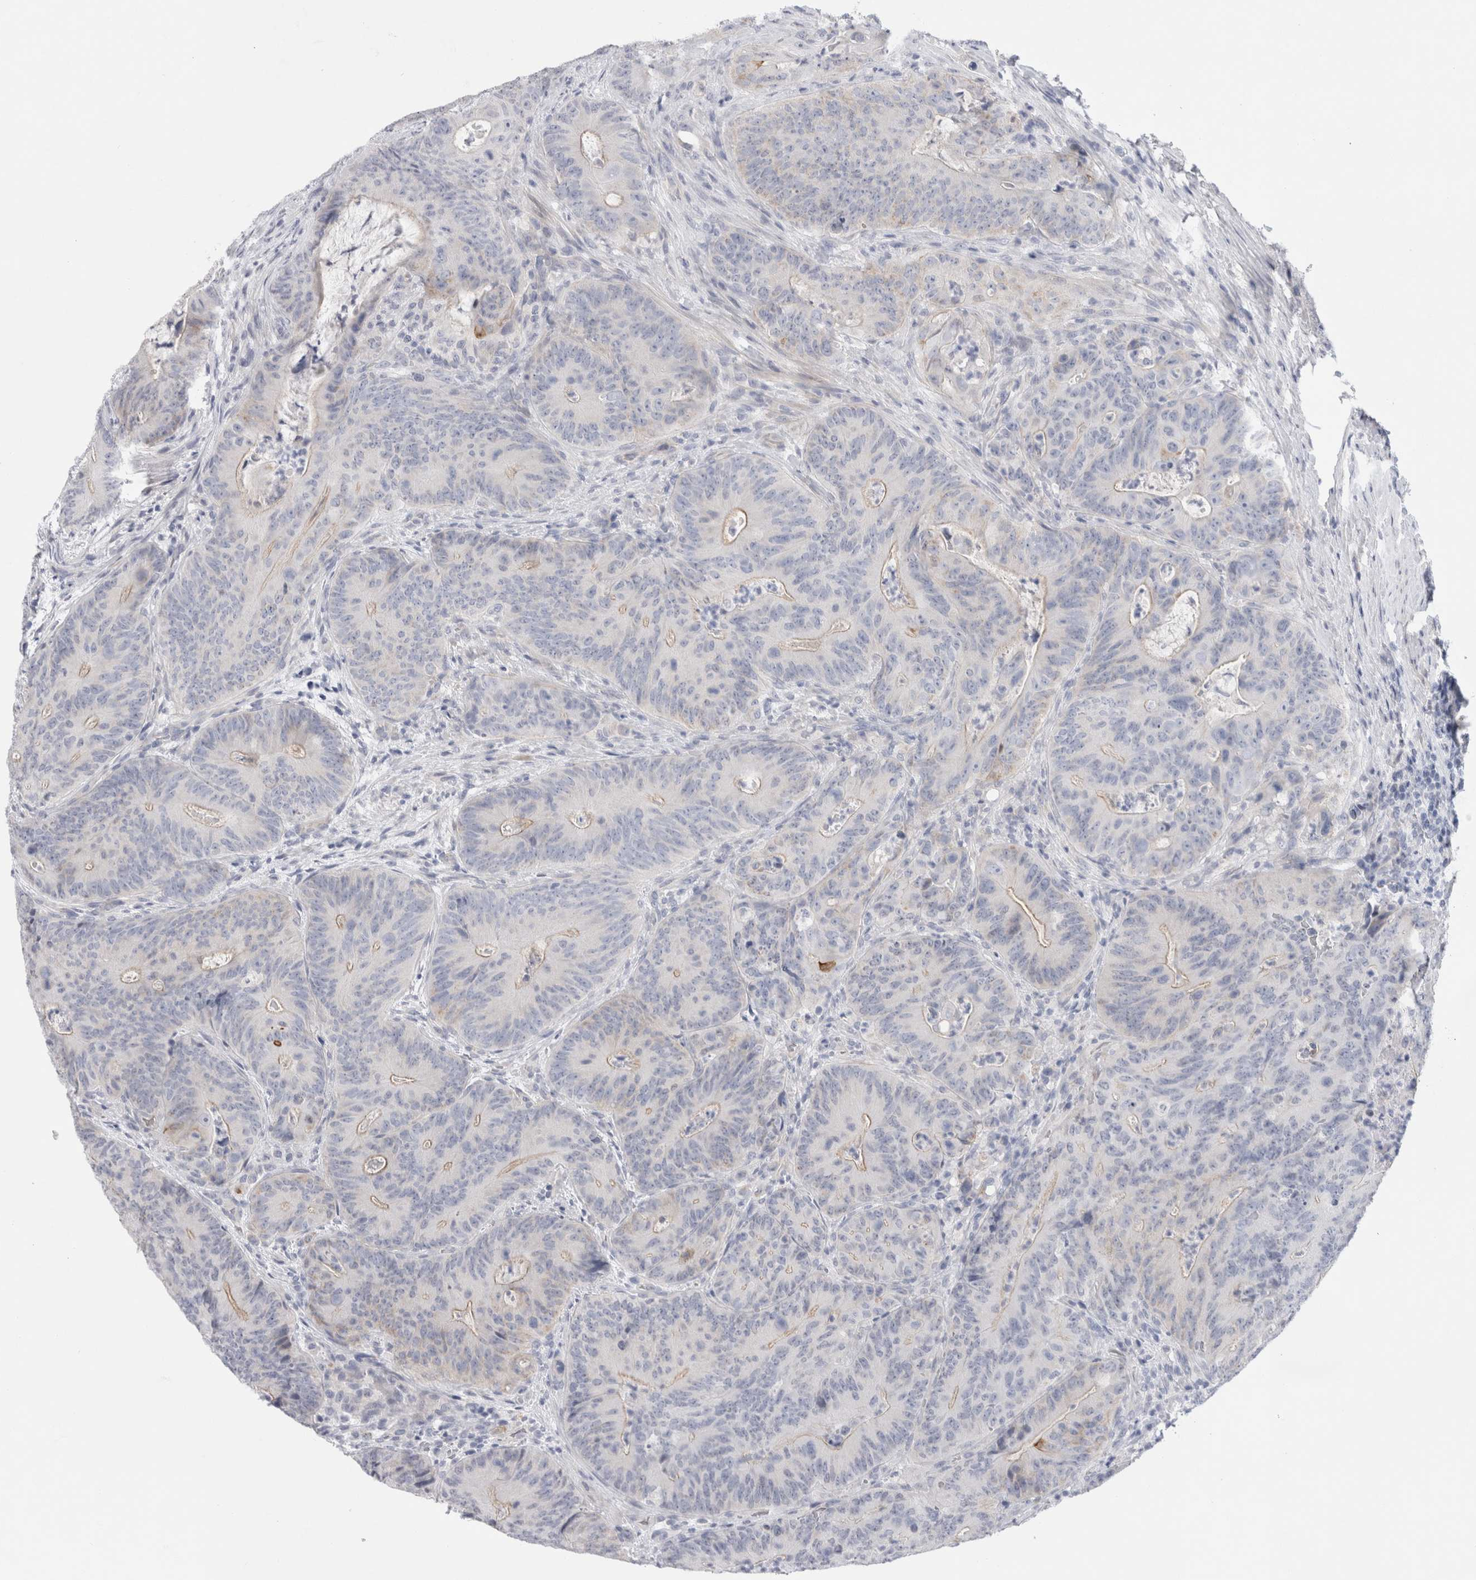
{"staining": {"intensity": "negative", "quantity": "none", "location": "none"}, "tissue": "colorectal cancer", "cell_type": "Tumor cells", "image_type": "cancer", "snomed": [{"axis": "morphology", "description": "Normal tissue, NOS"}, {"axis": "topography", "description": "Colon"}], "caption": "Image shows no significant protein staining in tumor cells of colorectal cancer.", "gene": "GAA", "patient": {"sex": "female", "age": 82}}